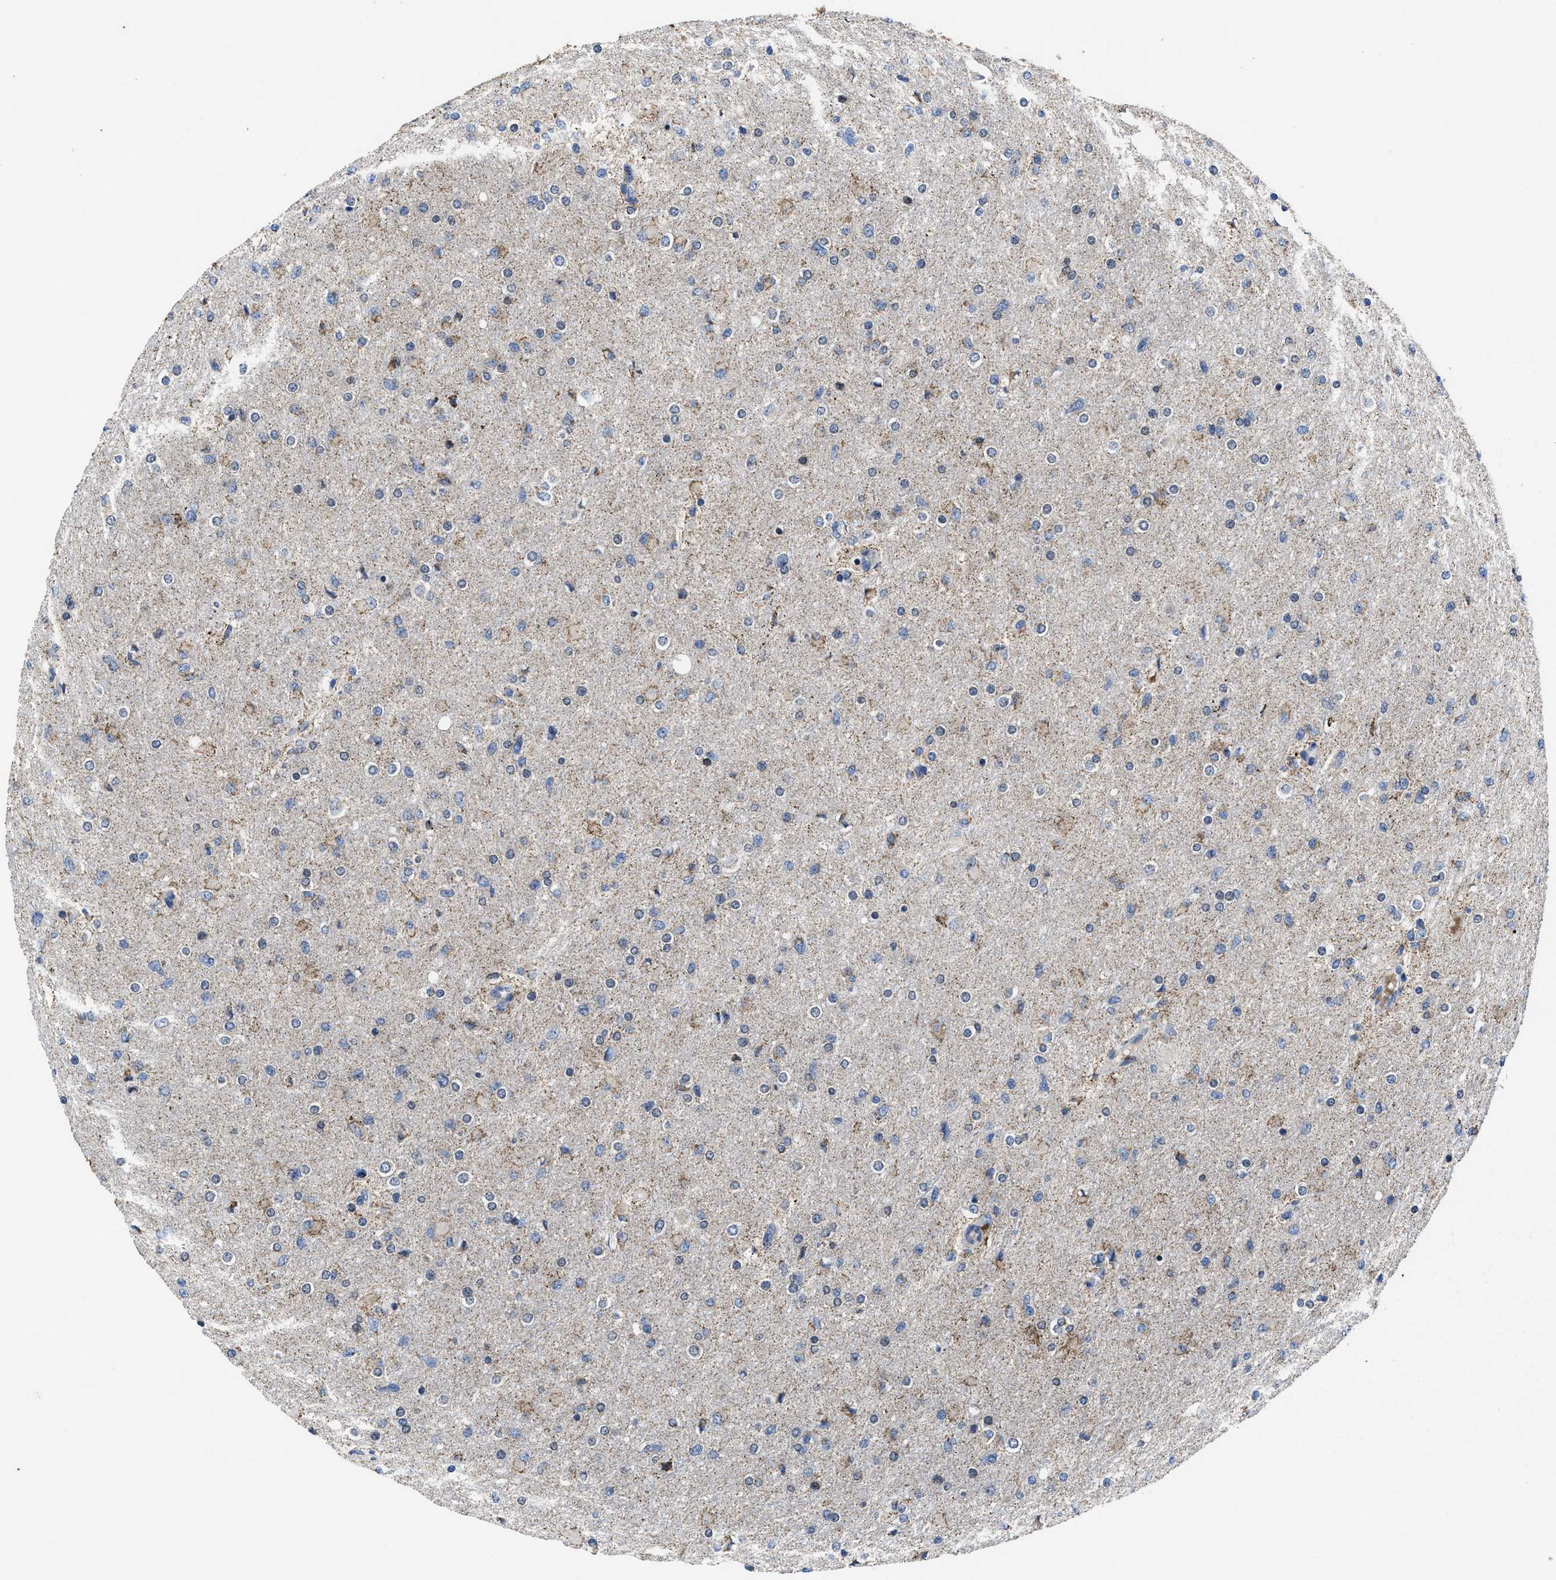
{"staining": {"intensity": "weak", "quantity": "<25%", "location": "cytoplasmic/membranous"}, "tissue": "glioma", "cell_type": "Tumor cells", "image_type": "cancer", "snomed": [{"axis": "morphology", "description": "Glioma, malignant, High grade"}, {"axis": "topography", "description": "Cerebral cortex"}], "caption": "This is an immunohistochemistry image of malignant high-grade glioma. There is no positivity in tumor cells.", "gene": "CACNA1D", "patient": {"sex": "female", "age": 36}}